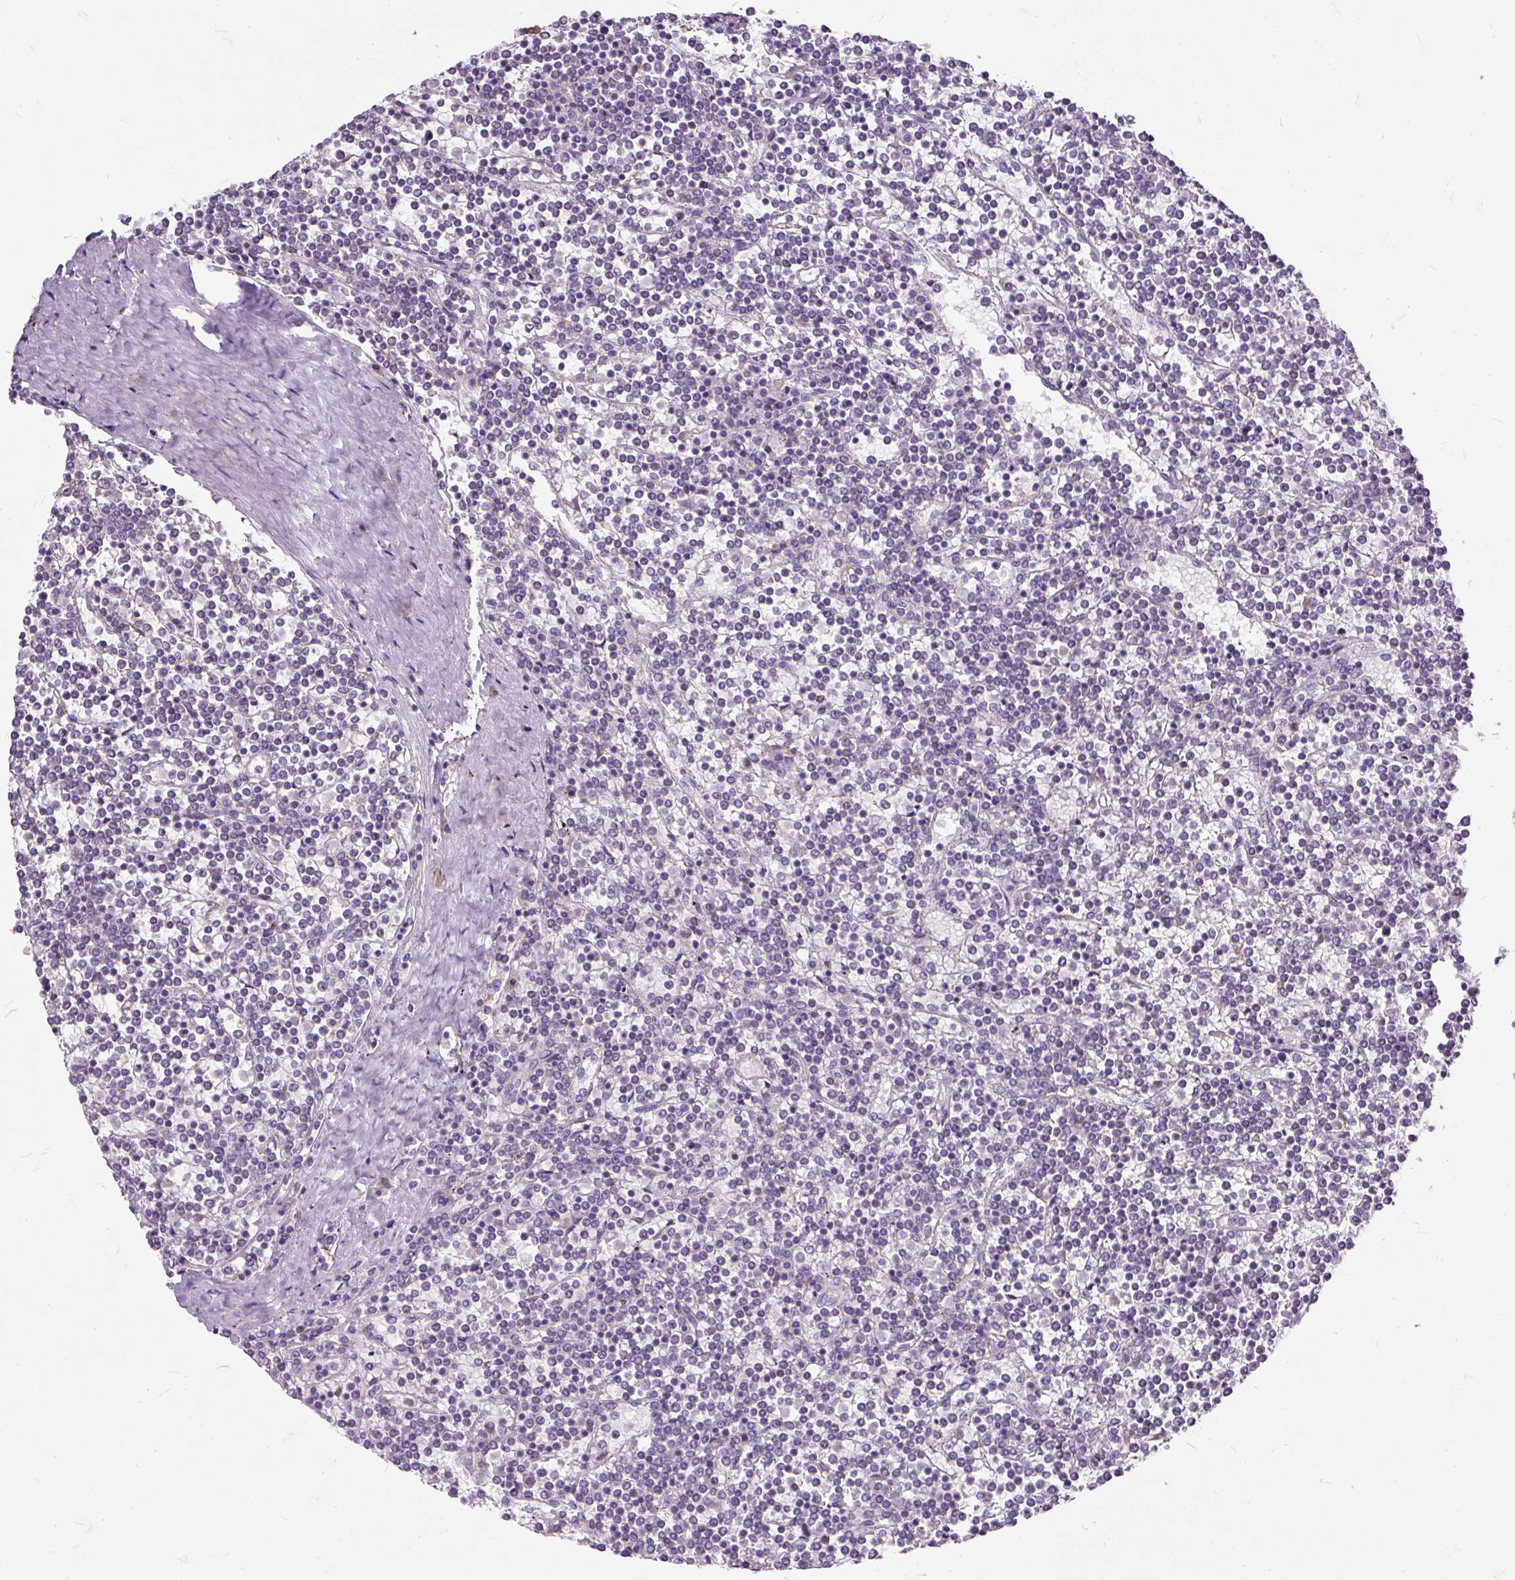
{"staining": {"intensity": "negative", "quantity": "none", "location": "none"}, "tissue": "lymphoma", "cell_type": "Tumor cells", "image_type": "cancer", "snomed": [{"axis": "morphology", "description": "Malignant lymphoma, non-Hodgkin's type, Low grade"}, {"axis": "topography", "description": "Spleen"}], "caption": "IHC of human low-grade malignant lymphoma, non-Hodgkin's type reveals no staining in tumor cells.", "gene": "GBX1", "patient": {"sex": "female", "age": 19}}